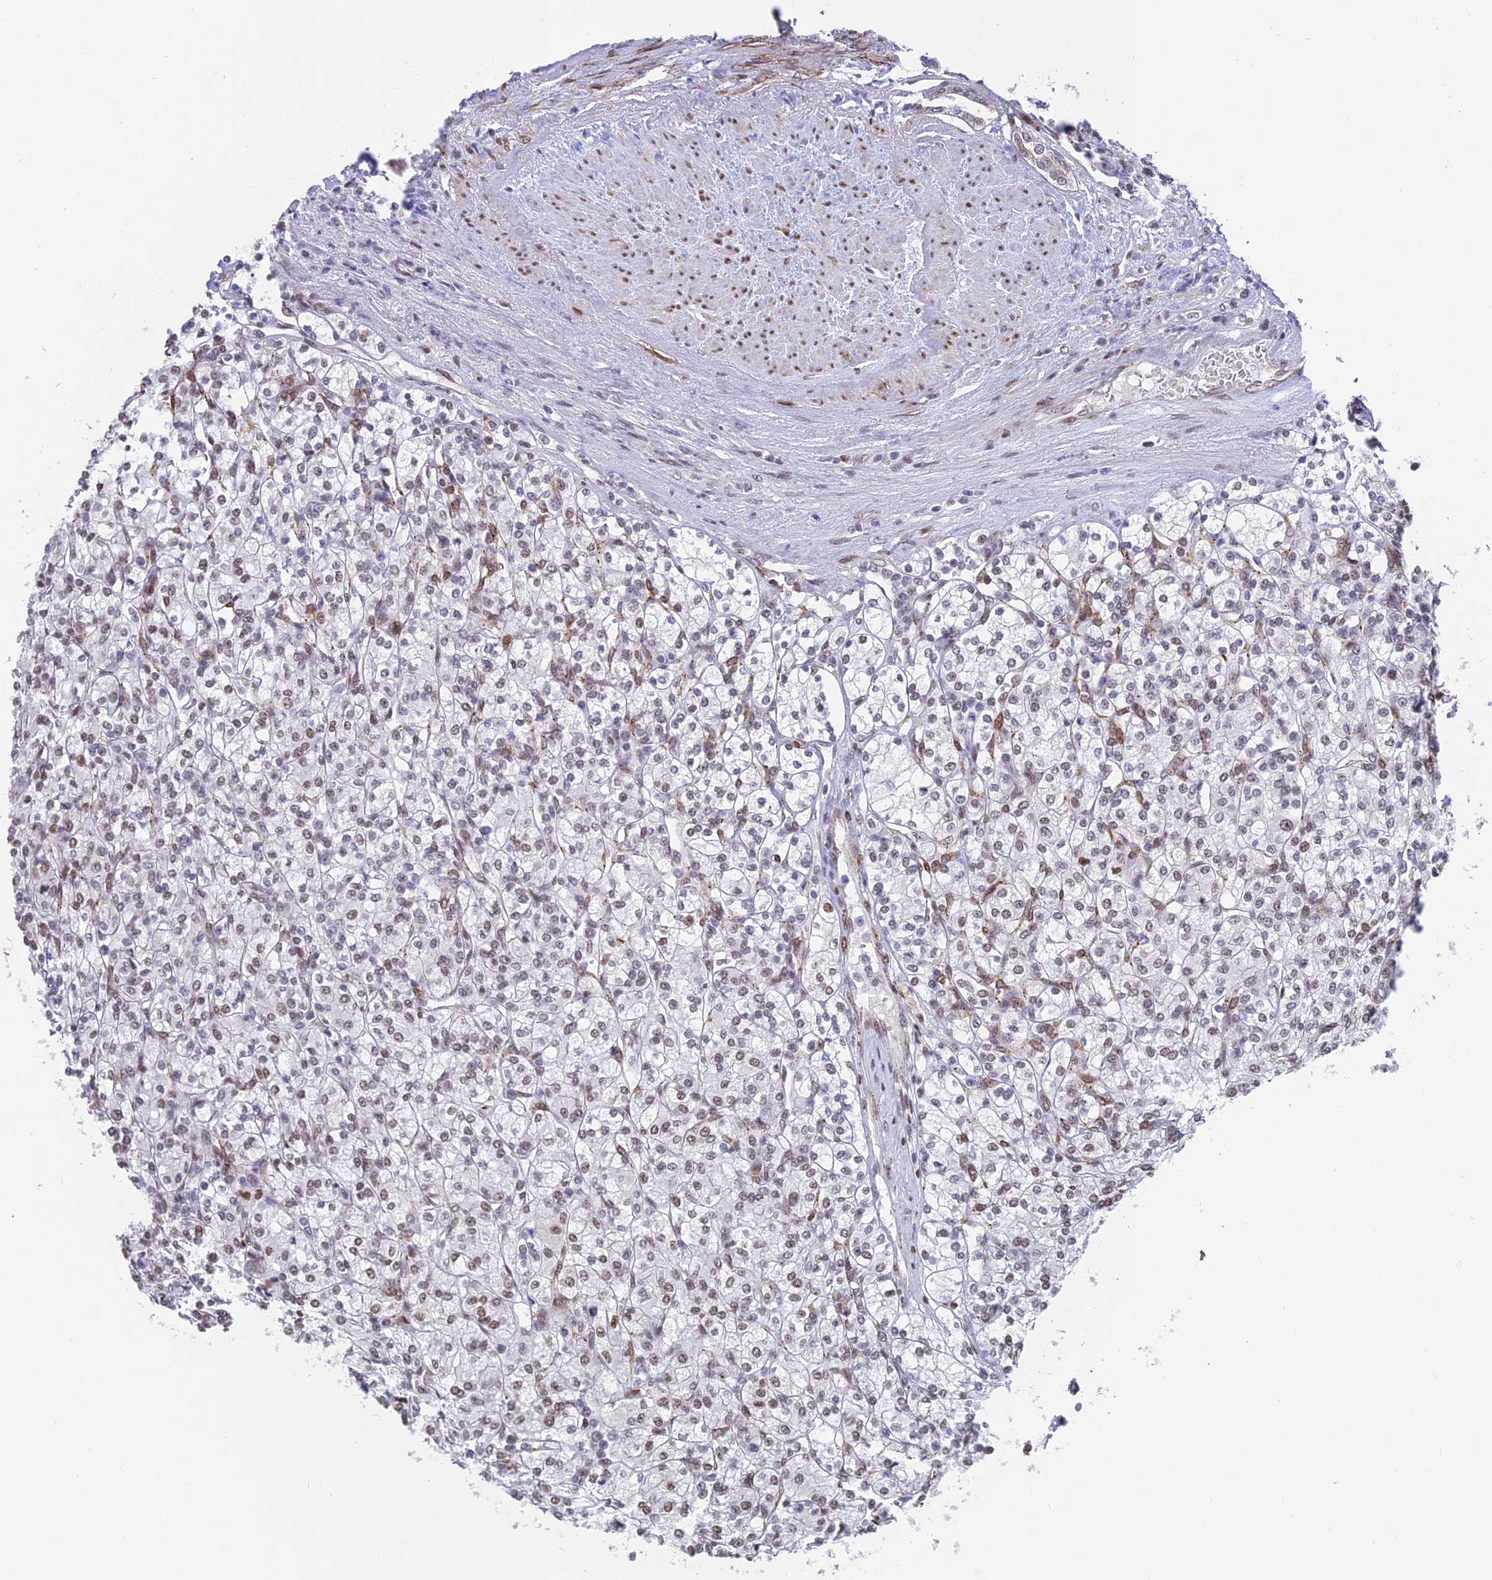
{"staining": {"intensity": "moderate", "quantity": "25%-75%", "location": "nuclear"}, "tissue": "renal cancer", "cell_type": "Tumor cells", "image_type": "cancer", "snomed": [{"axis": "morphology", "description": "Adenocarcinoma, NOS"}, {"axis": "topography", "description": "Kidney"}], "caption": "Tumor cells show medium levels of moderate nuclear positivity in approximately 25%-75% of cells in human renal cancer (adenocarcinoma).", "gene": "CLK4", "patient": {"sex": "male", "age": 77}}